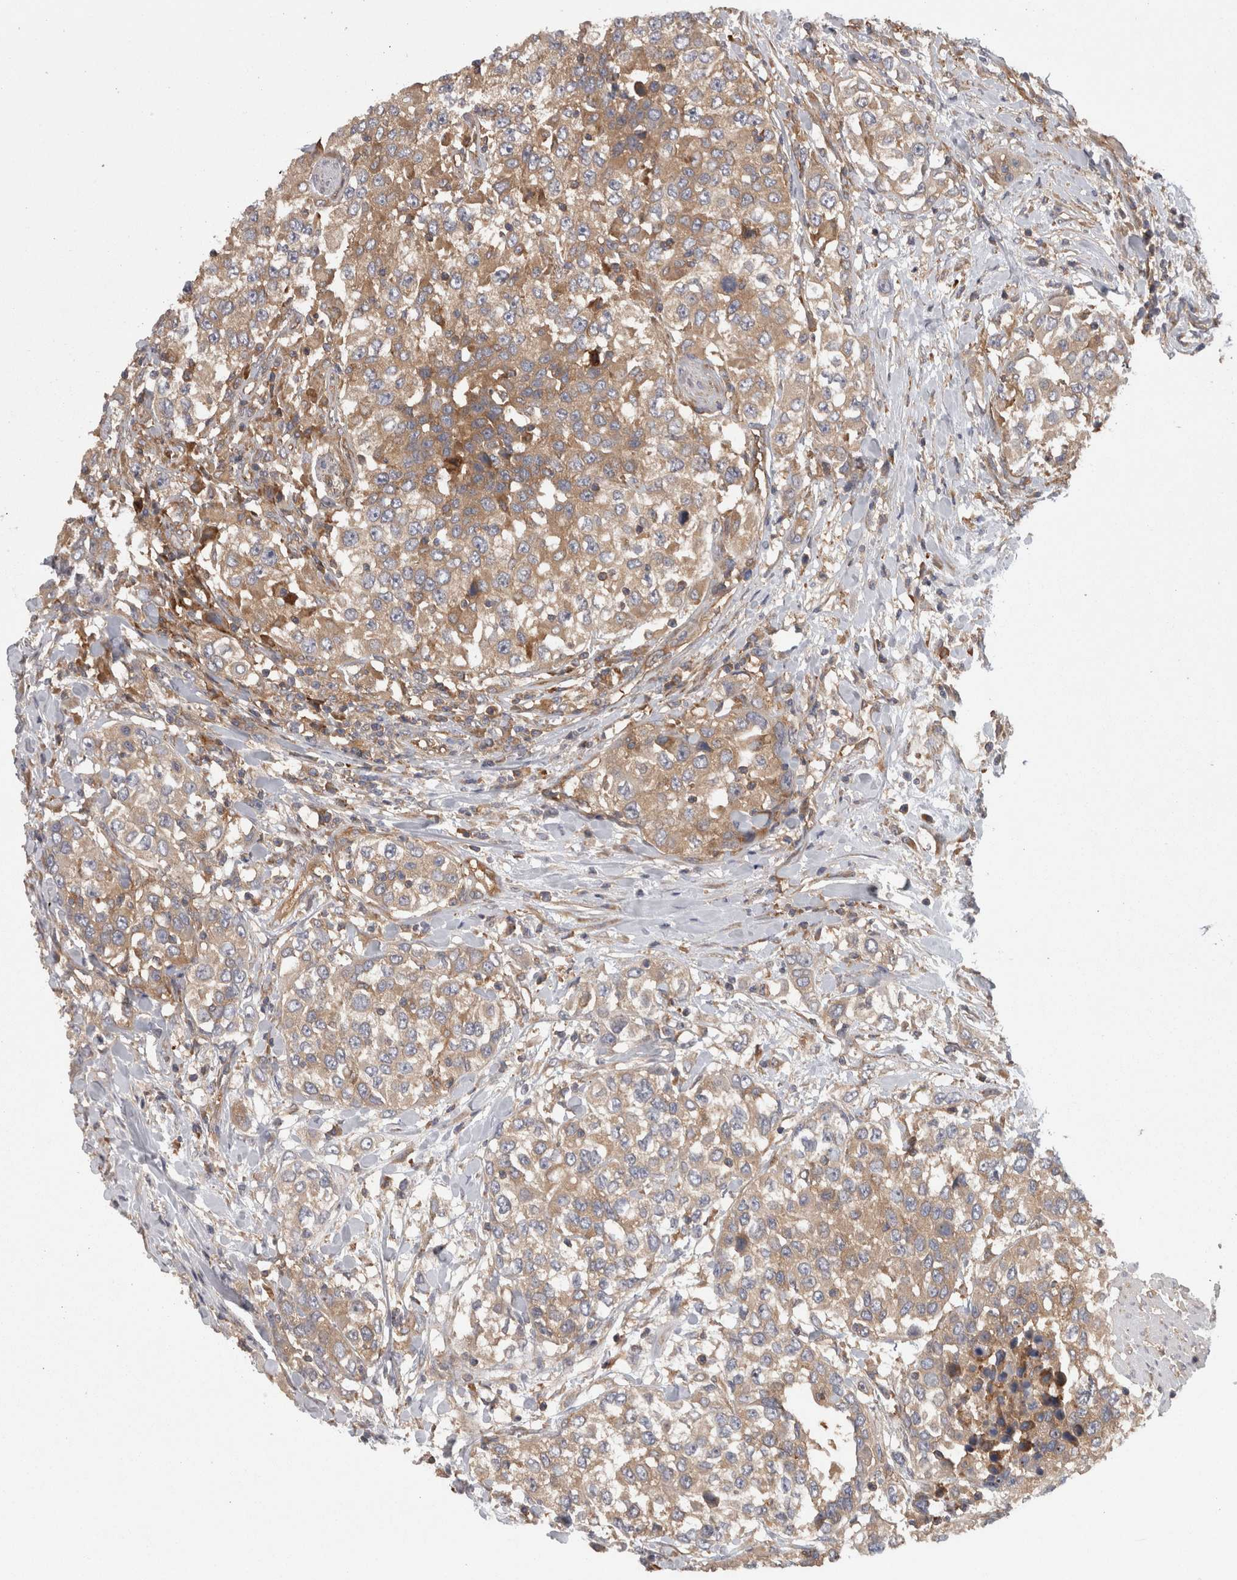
{"staining": {"intensity": "moderate", "quantity": ">75%", "location": "cytoplasmic/membranous"}, "tissue": "urothelial cancer", "cell_type": "Tumor cells", "image_type": "cancer", "snomed": [{"axis": "morphology", "description": "Urothelial carcinoma, High grade"}, {"axis": "topography", "description": "Urinary bladder"}], "caption": "Urothelial cancer stained for a protein (brown) shows moderate cytoplasmic/membranous positive staining in approximately >75% of tumor cells.", "gene": "SMCR8", "patient": {"sex": "female", "age": 80}}